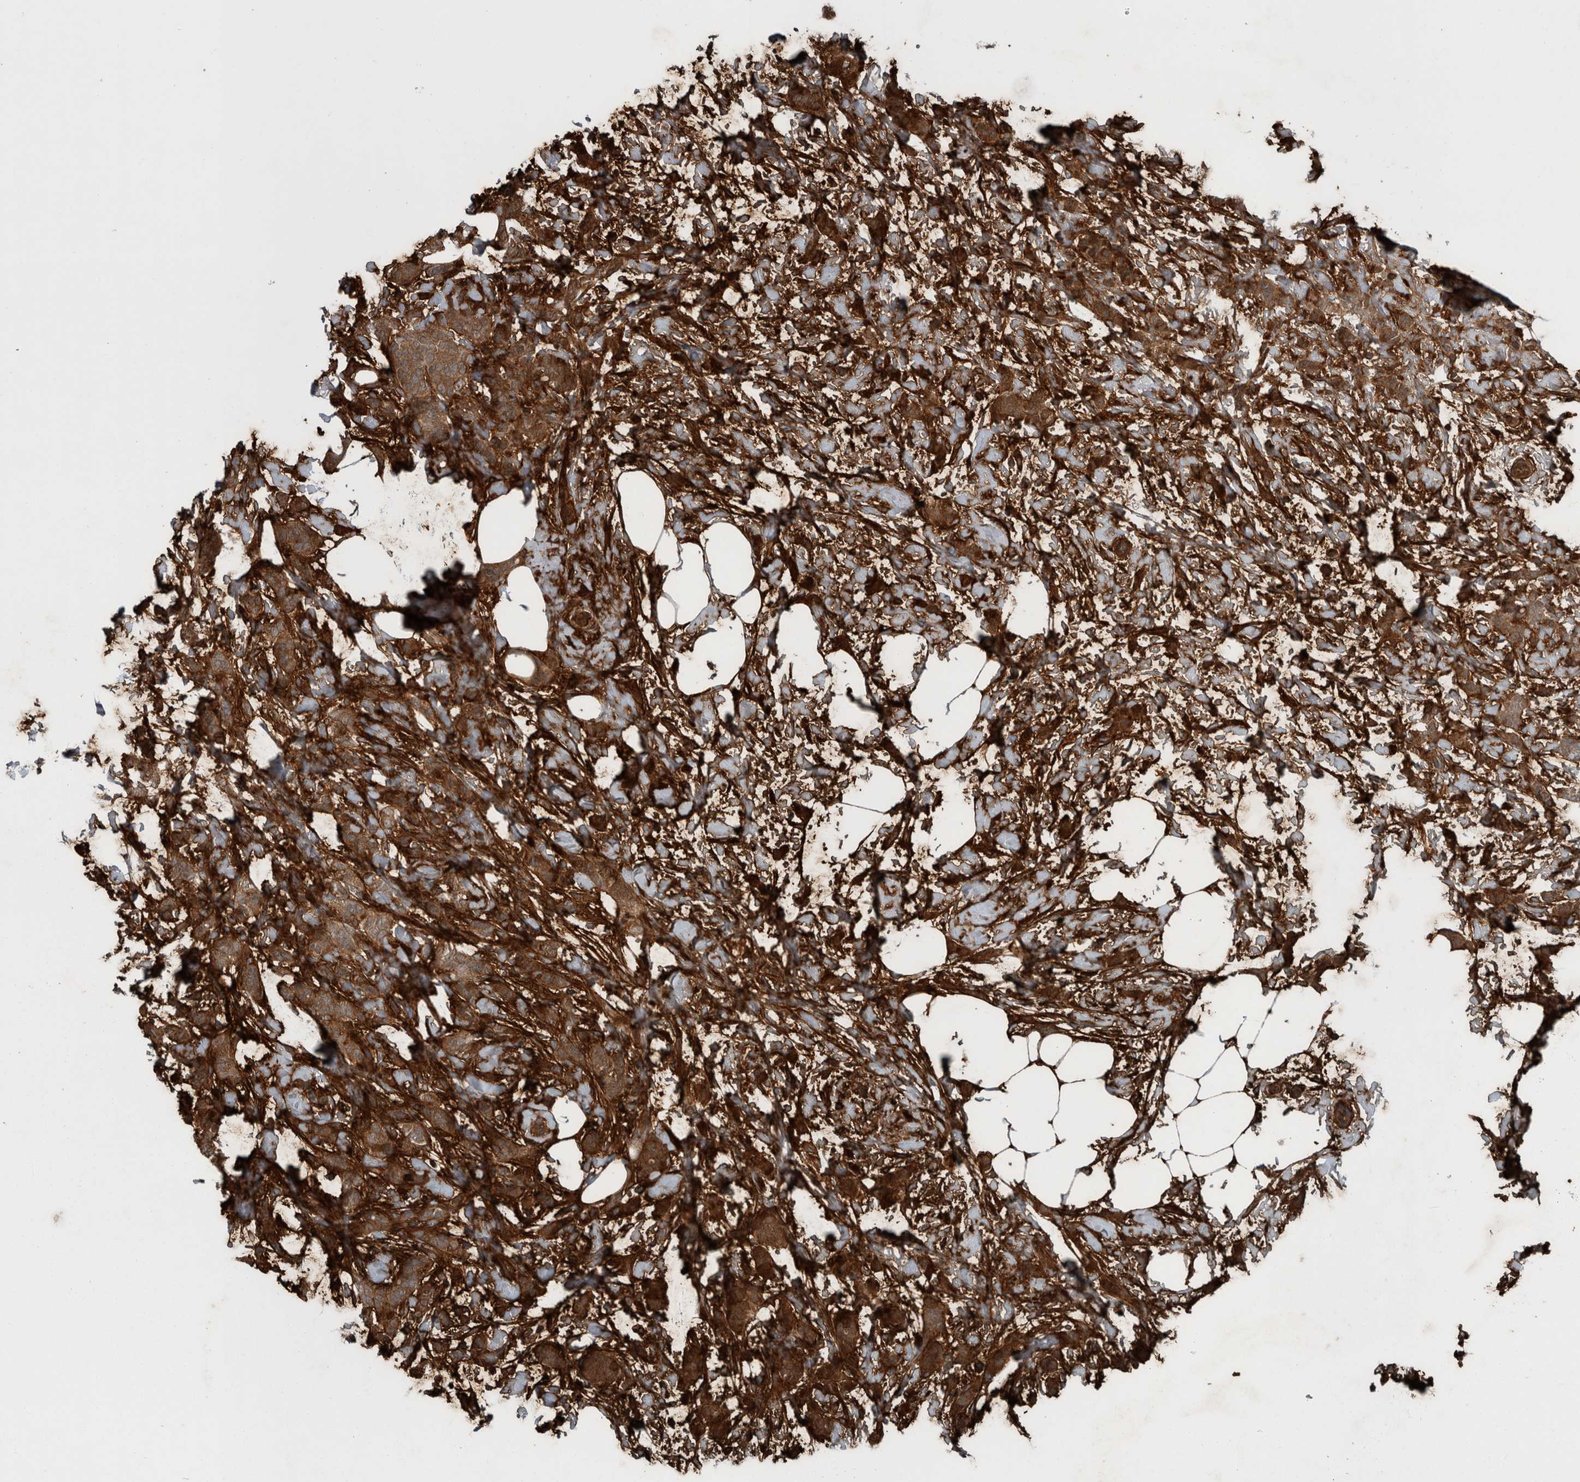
{"staining": {"intensity": "strong", "quantity": ">75%", "location": "cytoplasmic/membranous"}, "tissue": "breast cancer", "cell_type": "Tumor cells", "image_type": "cancer", "snomed": [{"axis": "morphology", "description": "Lobular carcinoma, in situ"}, {"axis": "morphology", "description": "Lobular carcinoma"}, {"axis": "topography", "description": "Breast"}], "caption": "Immunohistochemistry photomicrograph of neoplastic tissue: breast cancer (lobular carcinoma) stained using immunohistochemistry demonstrates high levels of strong protein expression localized specifically in the cytoplasmic/membranous of tumor cells, appearing as a cytoplasmic/membranous brown color.", "gene": "EXOC8", "patient": {"sex": "female", "age": 41}}